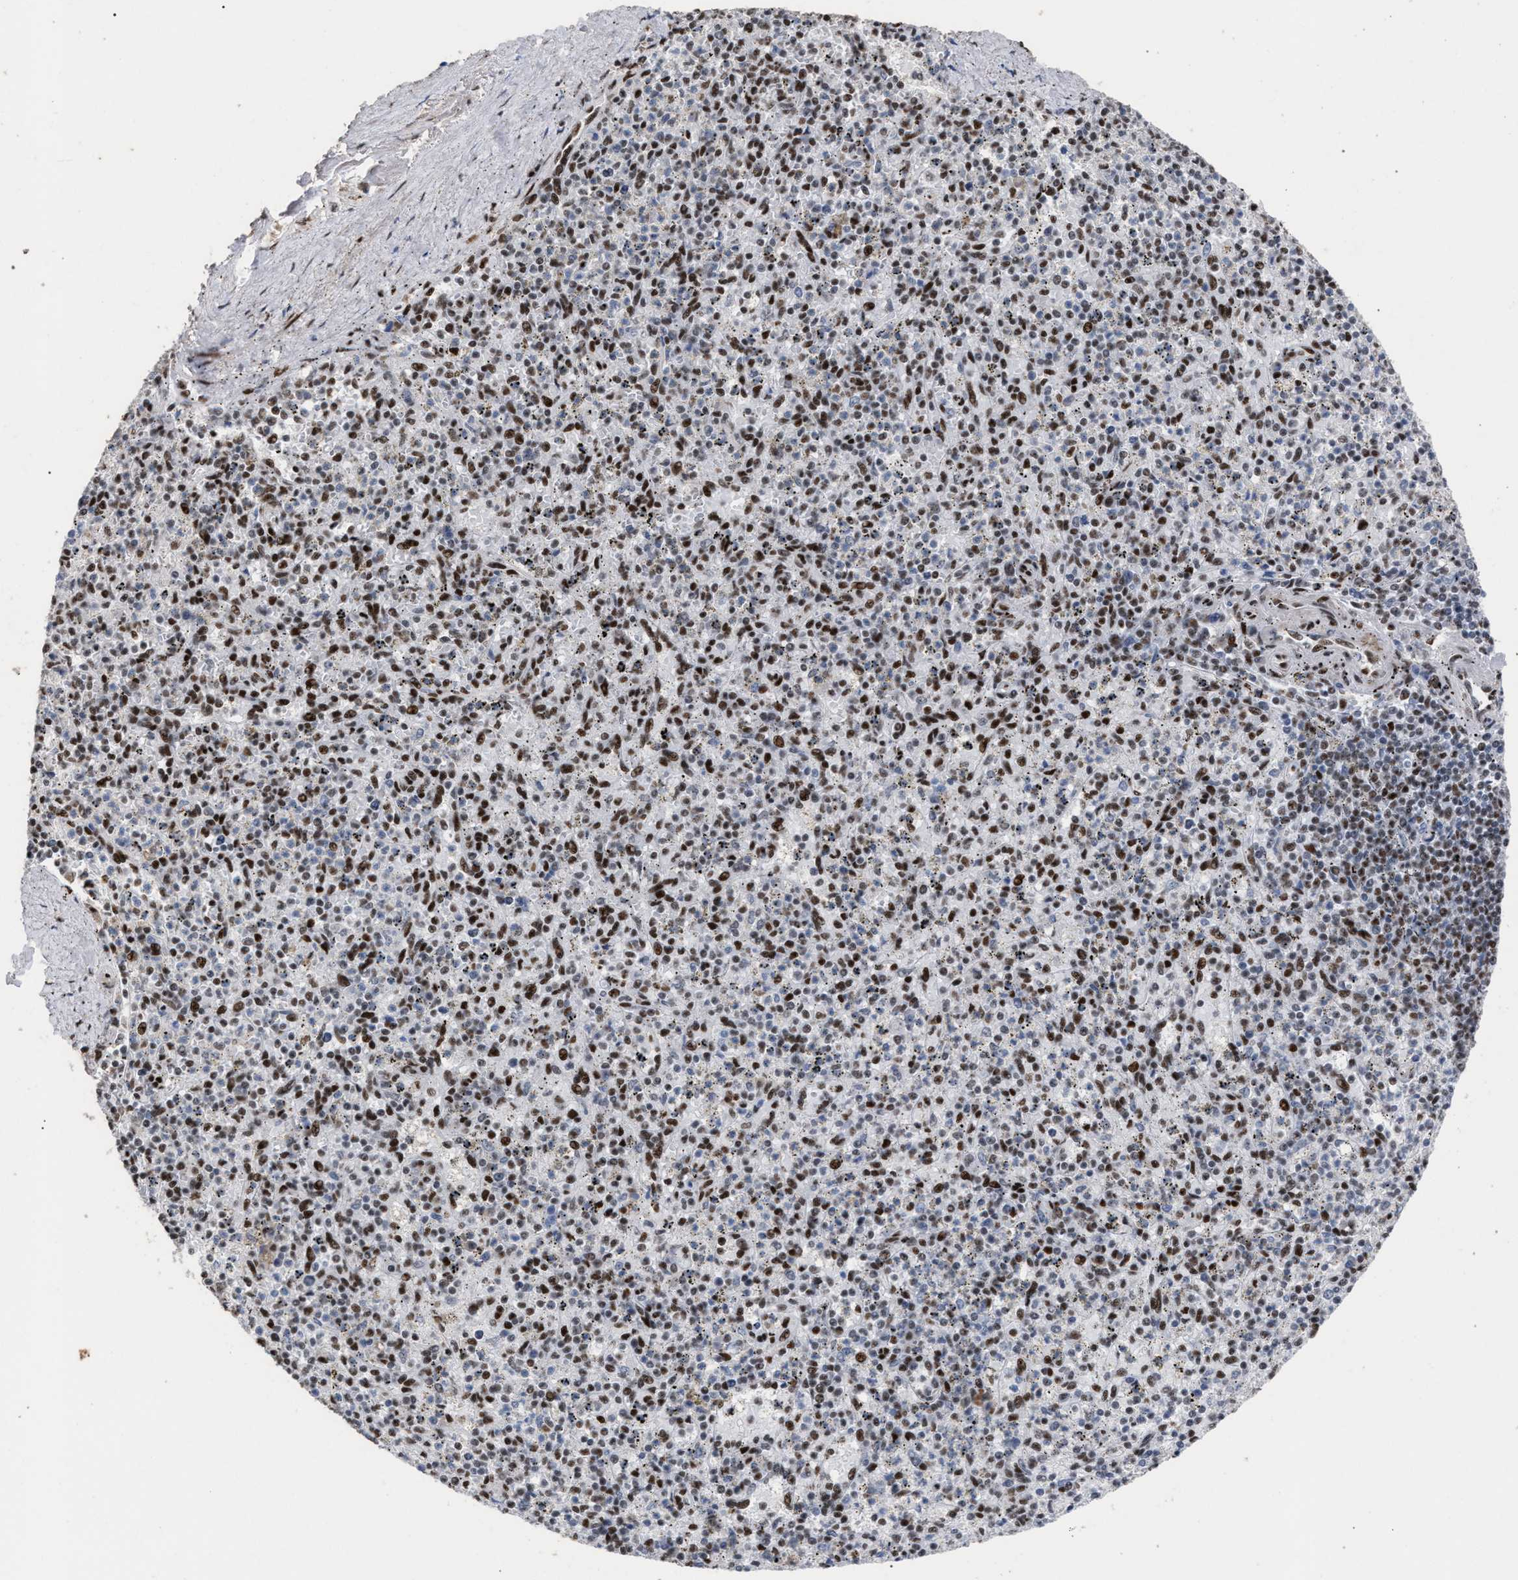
{"staining": {"intensity": "moderate", "quantity": "25%-75%", "location": "nuclear"}, "tissue": "spleen", "cell_type": "Cells in red pulp", "image_type": "normal", "snomed": [{"axis": "morphology", "description": "Normal tissue, NOS"}, {"axis": "topography", "description": "Spleen"}], "caption": "A medium amount of moderate nuclear positivity is appreciated in about 25%-75% of cells in red pulp in unremarkable spleen.", "gene": "TP53BP1", "patient": {"sex": "male", "age": 72}}